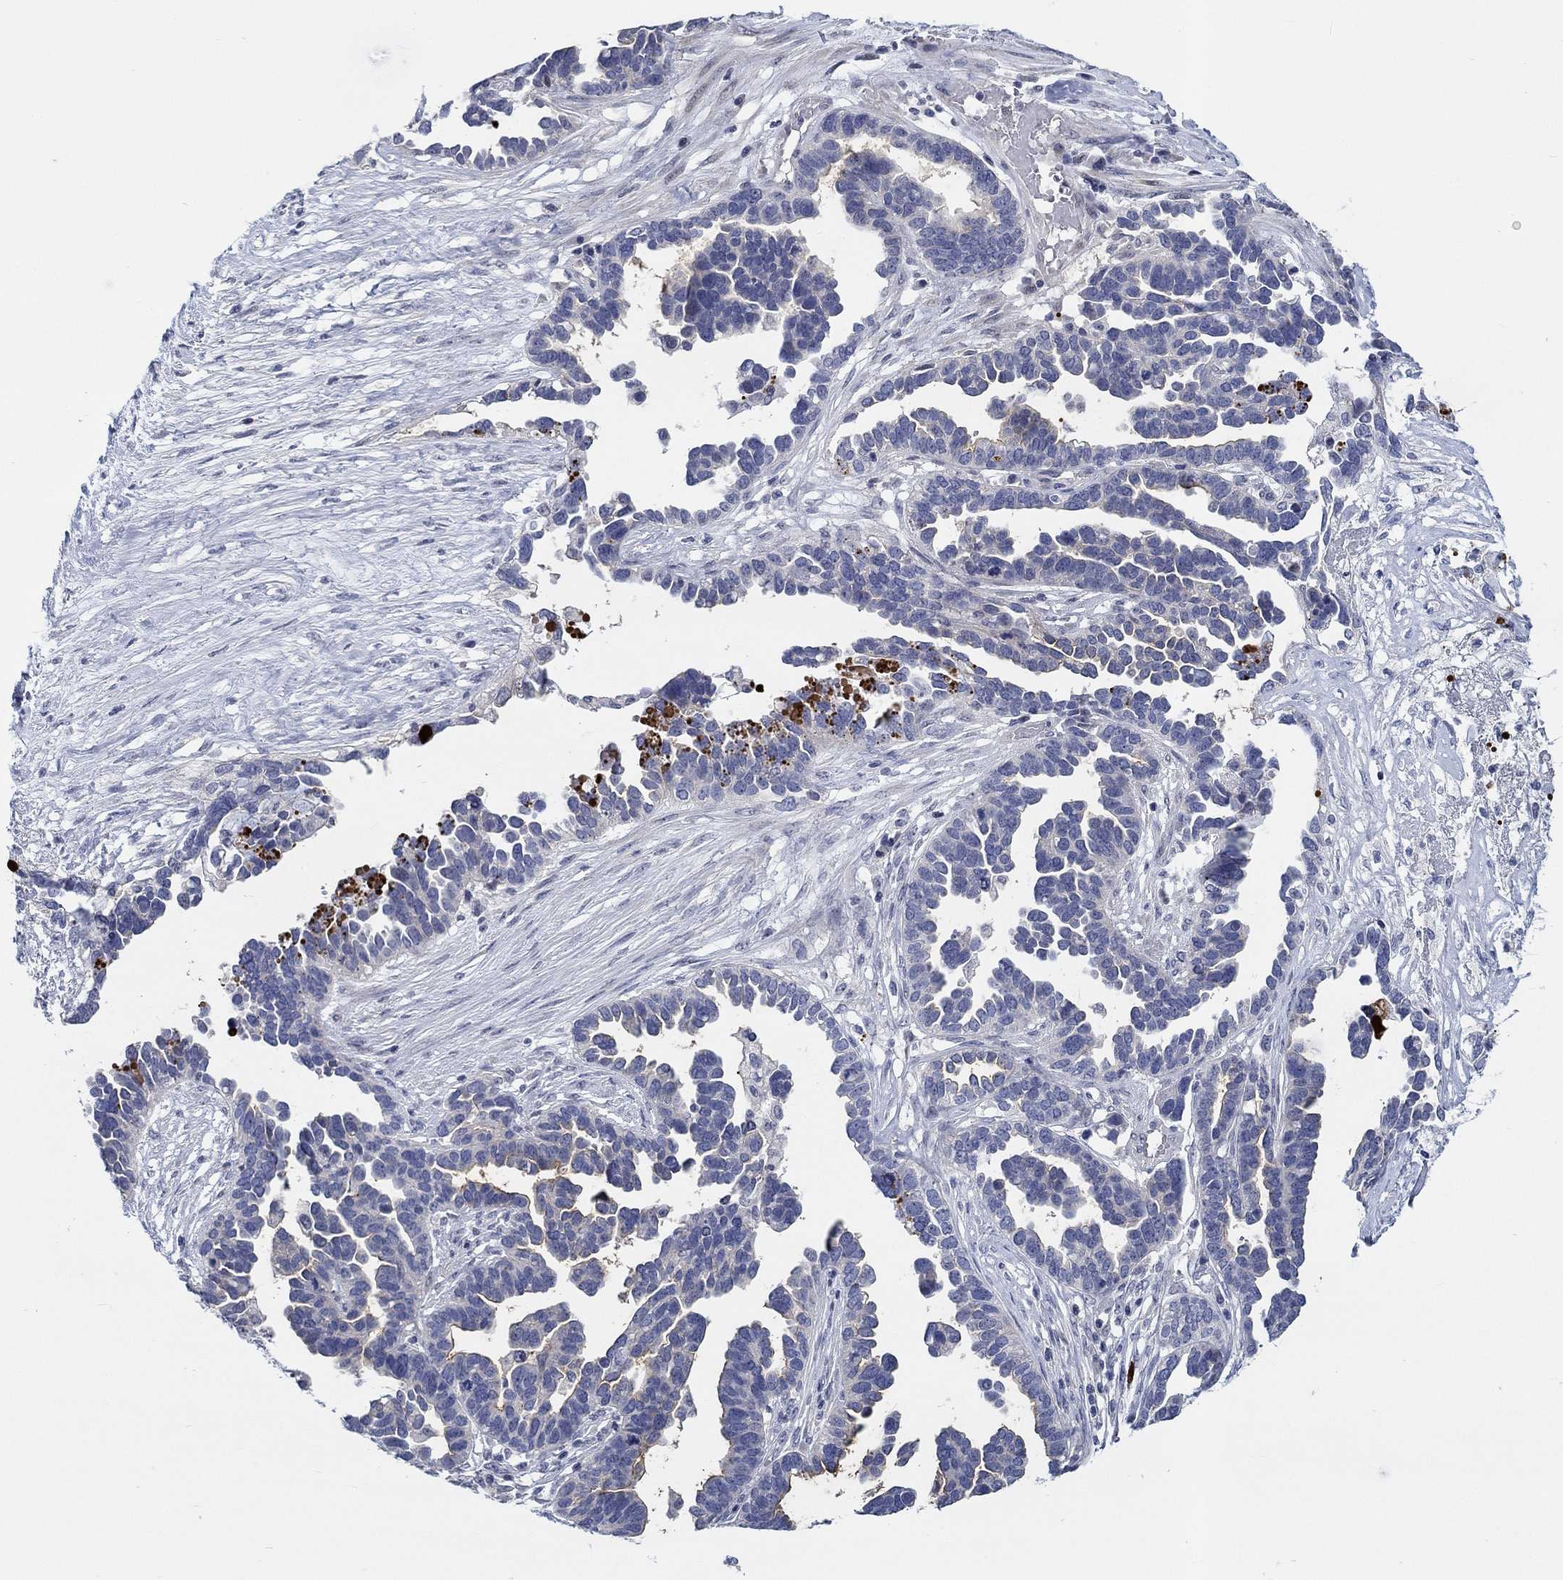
{"staining": {"intensity": "weak", "quantity": "<25%", "location": "cytoplasmic/membranous"}, "tissue": "ovarian cancer", "cell_type": "Tumor cells", "image_type": "cancer", "snomed": [{"axis": "morphology", "description": "Cystadenocarcinoma, serous, NOS"}, {"axis": "topography", "description": "Ovary"}], "caption": "A high-resolution histopathology image shows IHC staining of ovarian cancer (serous cystadenocarcinoma), which exhibits no significant positivity in tumor cells.", "gene": "SMIM18", "patient": {"sex": "female", "age": 54}}